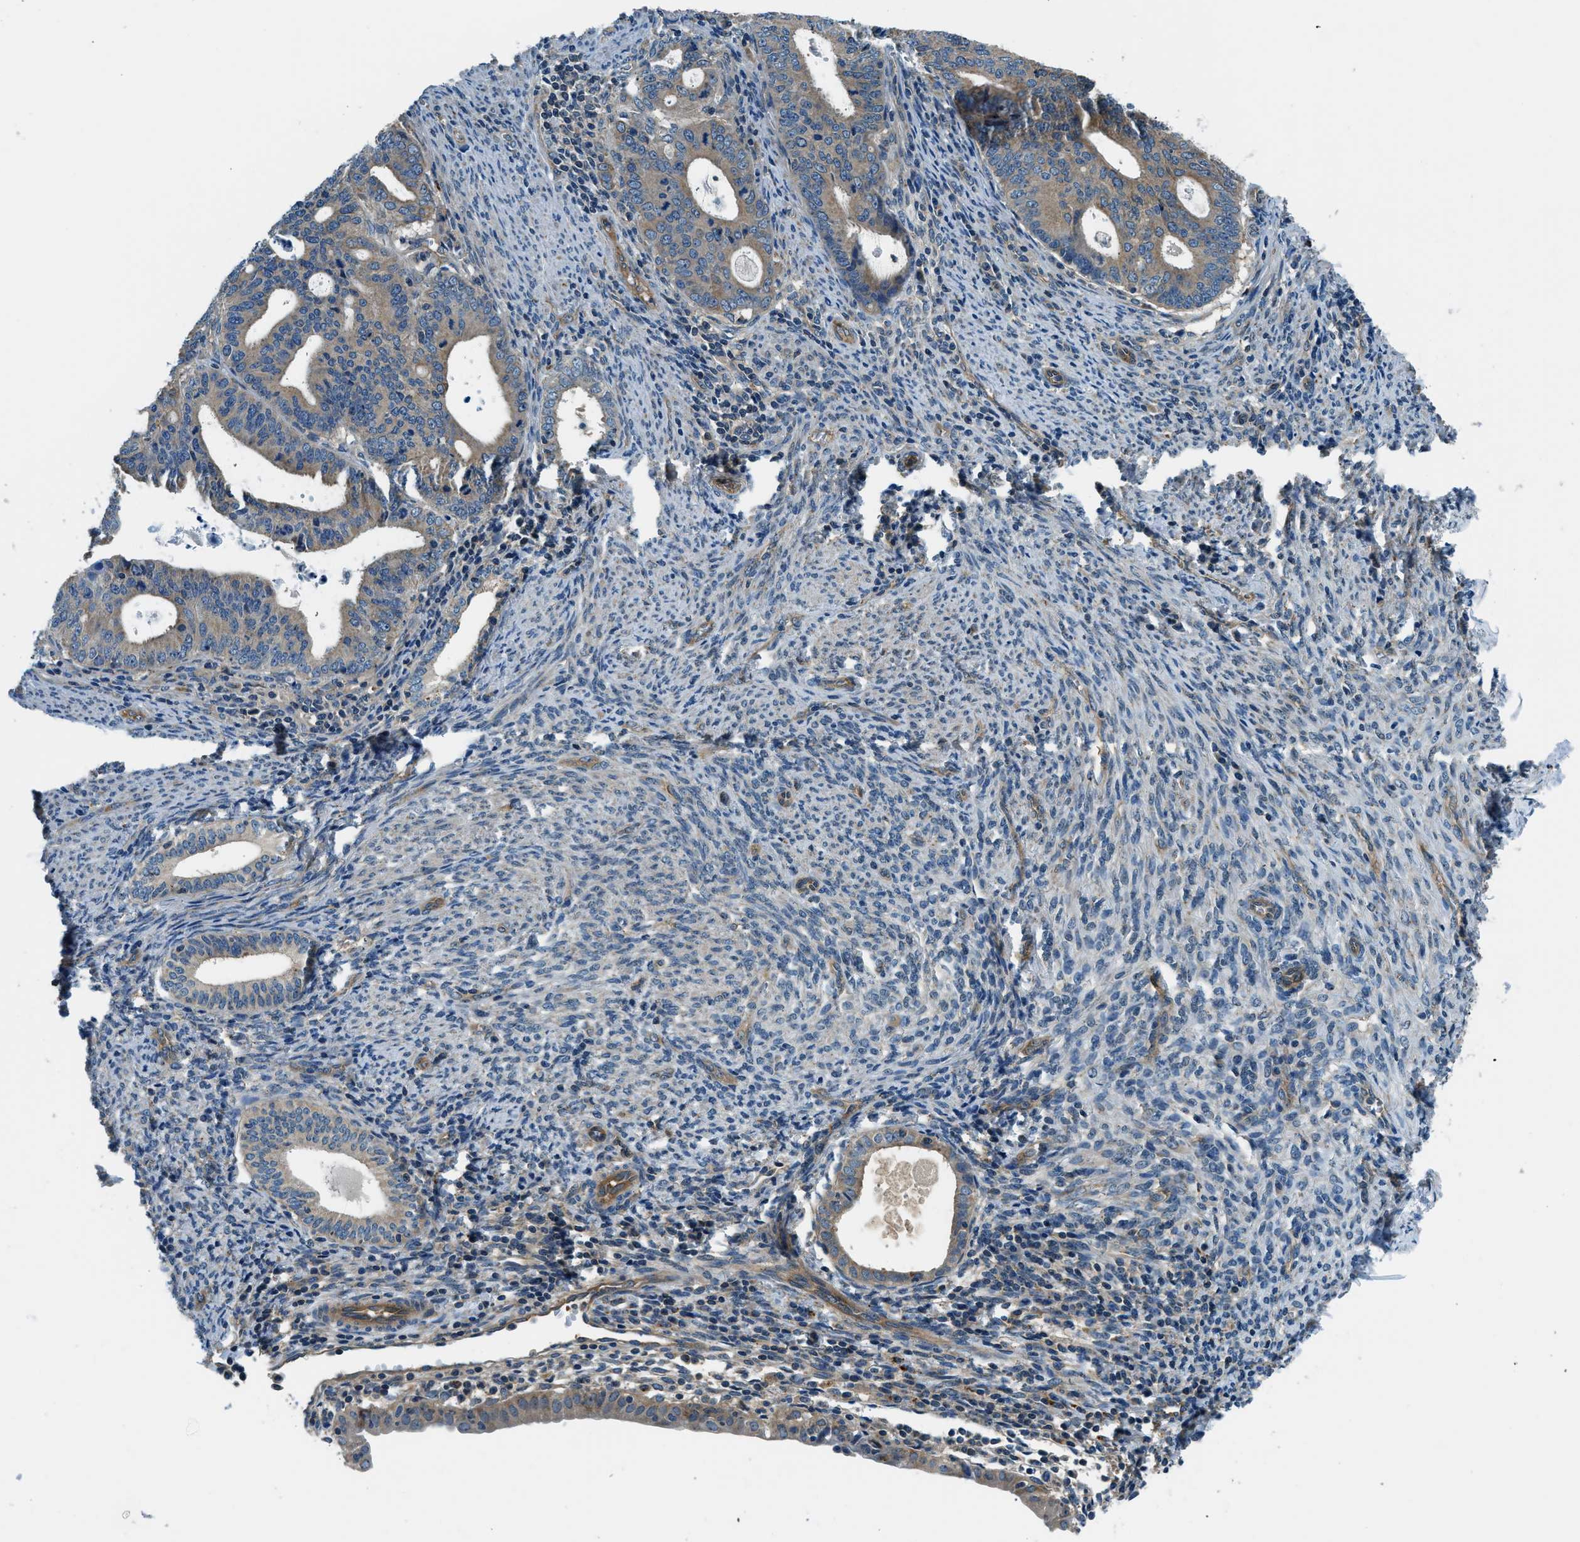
{"staining": {"intensity": "moderate", "quantity": "25%-75%", "location": "cytoplasmic/membranous"}, "tissue": "endometrial cancer", "cell_type": "Tumor cells", "image_type": "cancer", "snomed": [{"axis": "morphology", "description": "Adenocarcinoma, NOS"}, {"axis": "topography", "description": "Uterus"}], "caption": "Endometrial cancer (adenocarcinoma) stained with immunohistochemistry displays moderate cytoplasmic/membranous expression in approximately 25%-75% of tumor cells.", "gene": "SLC19A2", "patient": {"sex": "female", "age": 83}}